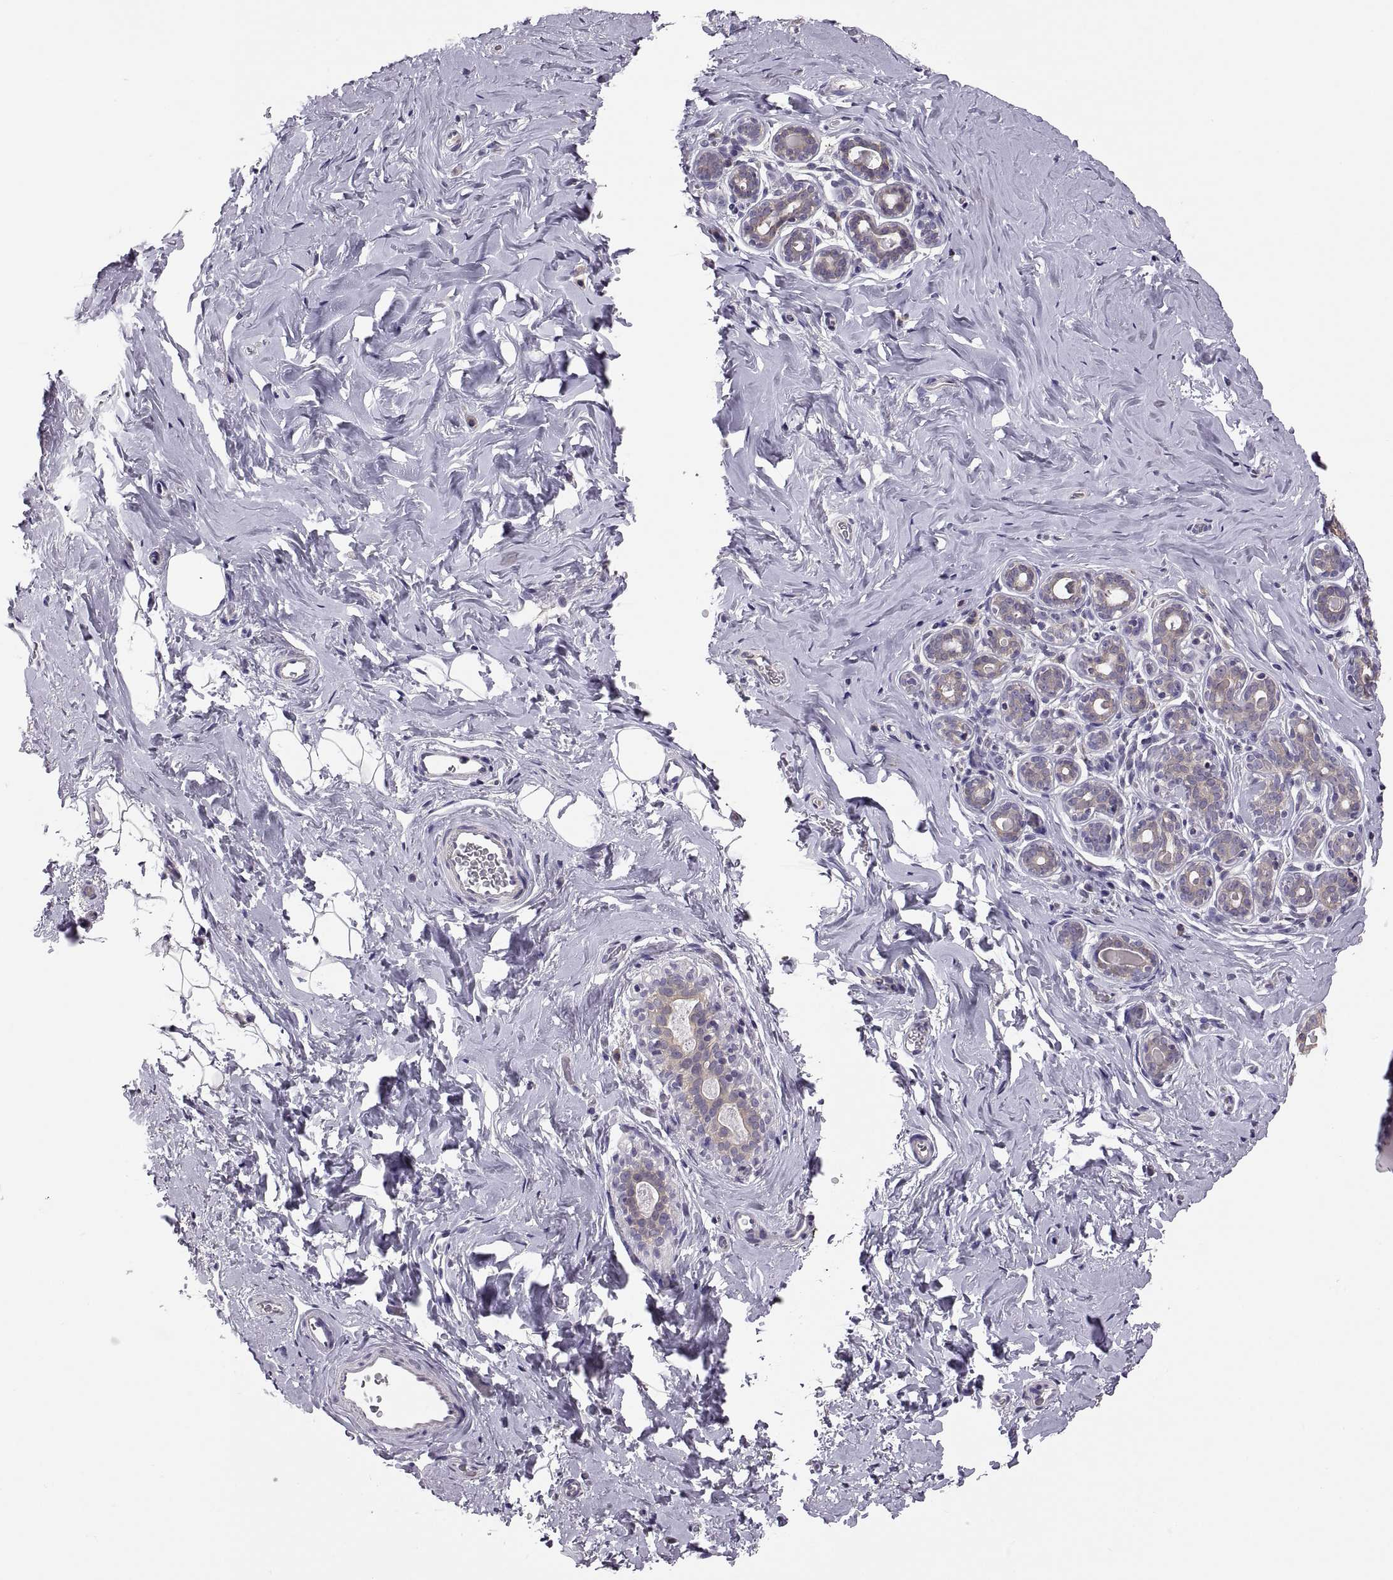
{"staining": {"intensity": "negative", "quantity": "none", "location": "none"}, "tissue": "breast", "cell_type": "Adipocytes", "image_type": "normal", "snomed": [{"axis": "morphology", "description": "Normal tissue, NOS"}, {"axis": "topography", "description": "Skin"}, {"axis": "topography", "description": "Breast"}], "caption": "The micrograph reveals no staining of adipocytes in benign breast. (DAB (3,3'-diaminobenzidine) immunohistochemistry with hematoxylin counter stain).", "gene": "ACSBG2", "patient": {"sex": "female", "age": 43}}